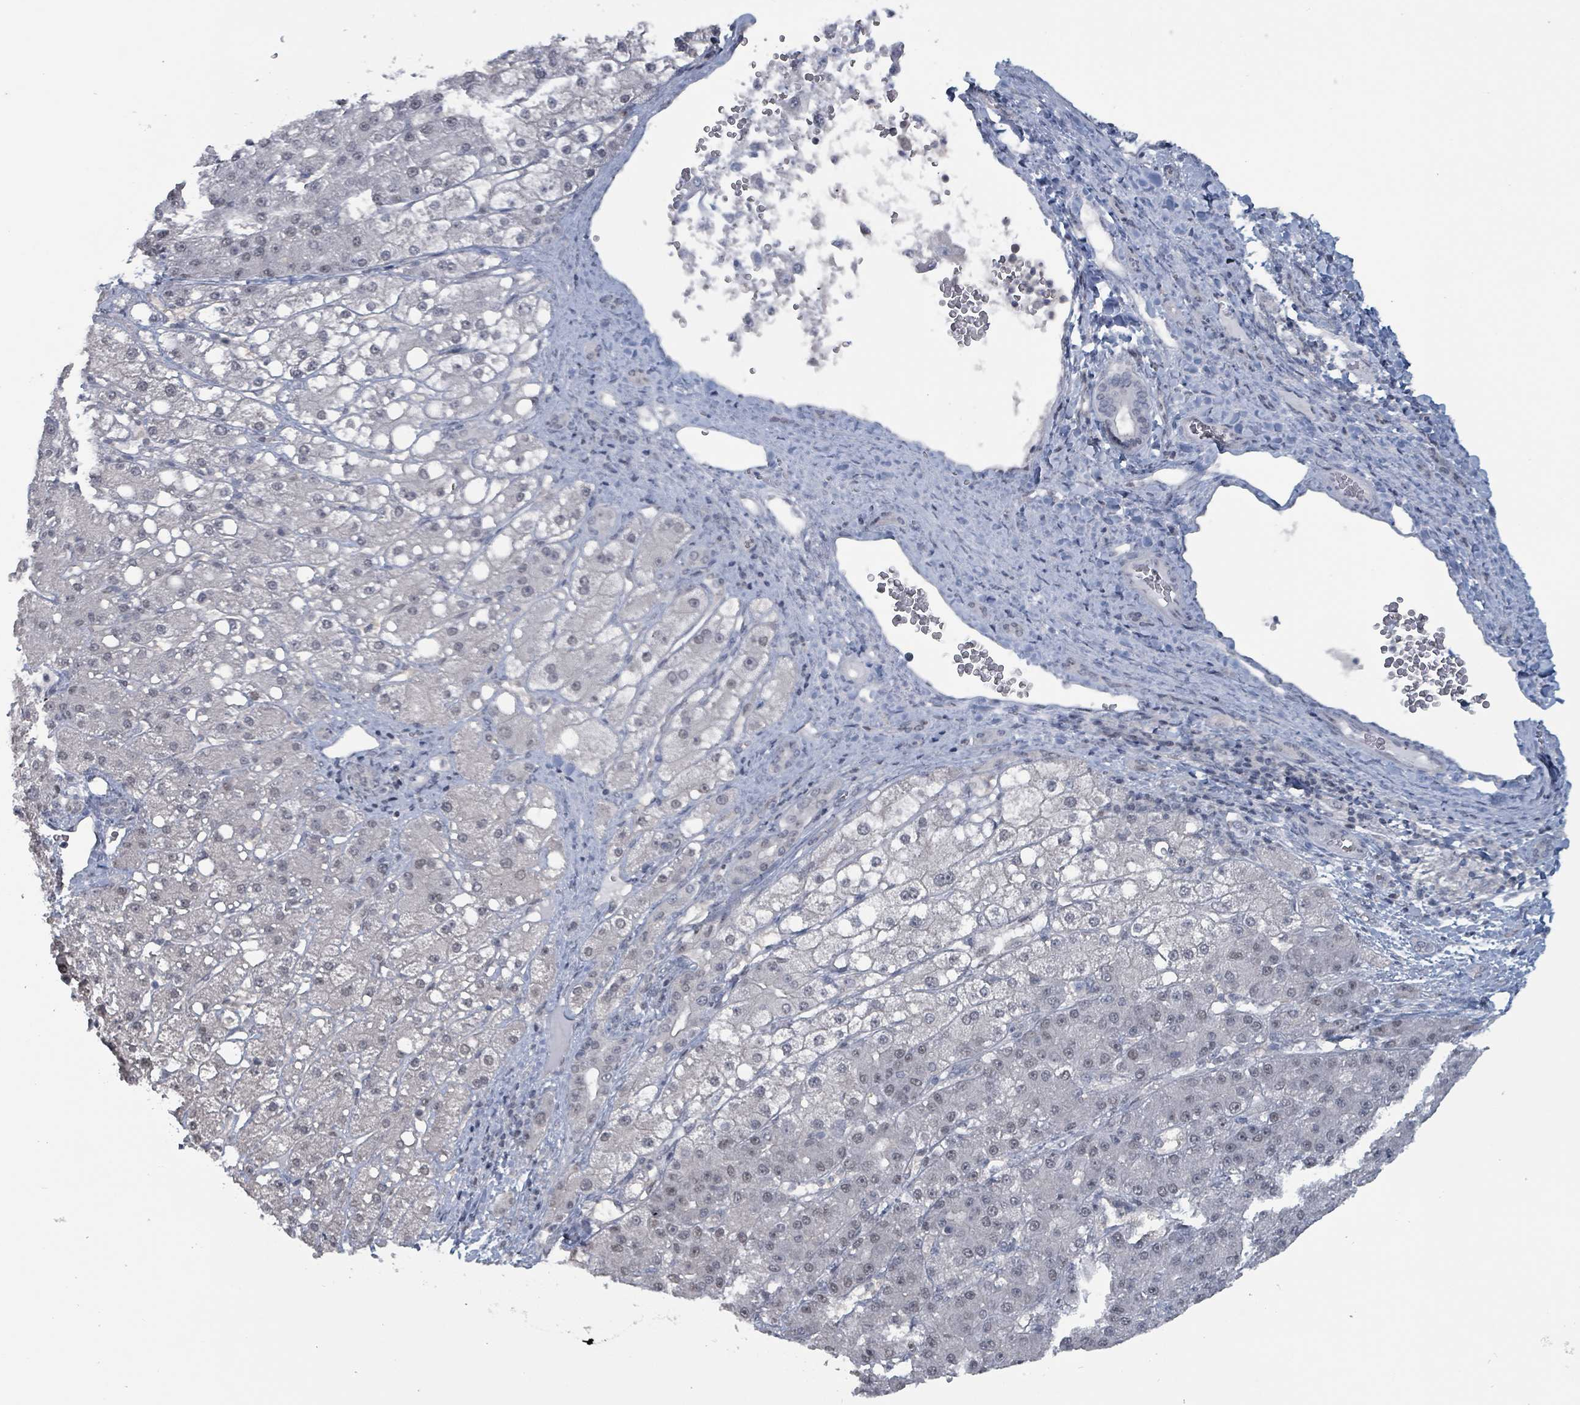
{"staining": {"intensity": "negative", "quantity": "none", "location": "none"}, "tissue": "liver cancer", "cell_type": "Tumor cells", "image_type": "cancer", "snomed": [{"axis": "morphology", "description": "Carcinoma, Hepatocellular, NOS"}, {"axis": "topography", "description": "Liver"}], "caption": "High magnification brightfield microscopy of hepatocellular carcinoma (liver) stained with DAB (3,3'-diaminobenzidine) (brown) and counterstained with hematoxylin (blue): tumor cells show no significant staining. (DAB immunohistochemistry (IHC), high magnification).", "gene": "BIVM", "patient": {"sex": "male", "age": 67}}